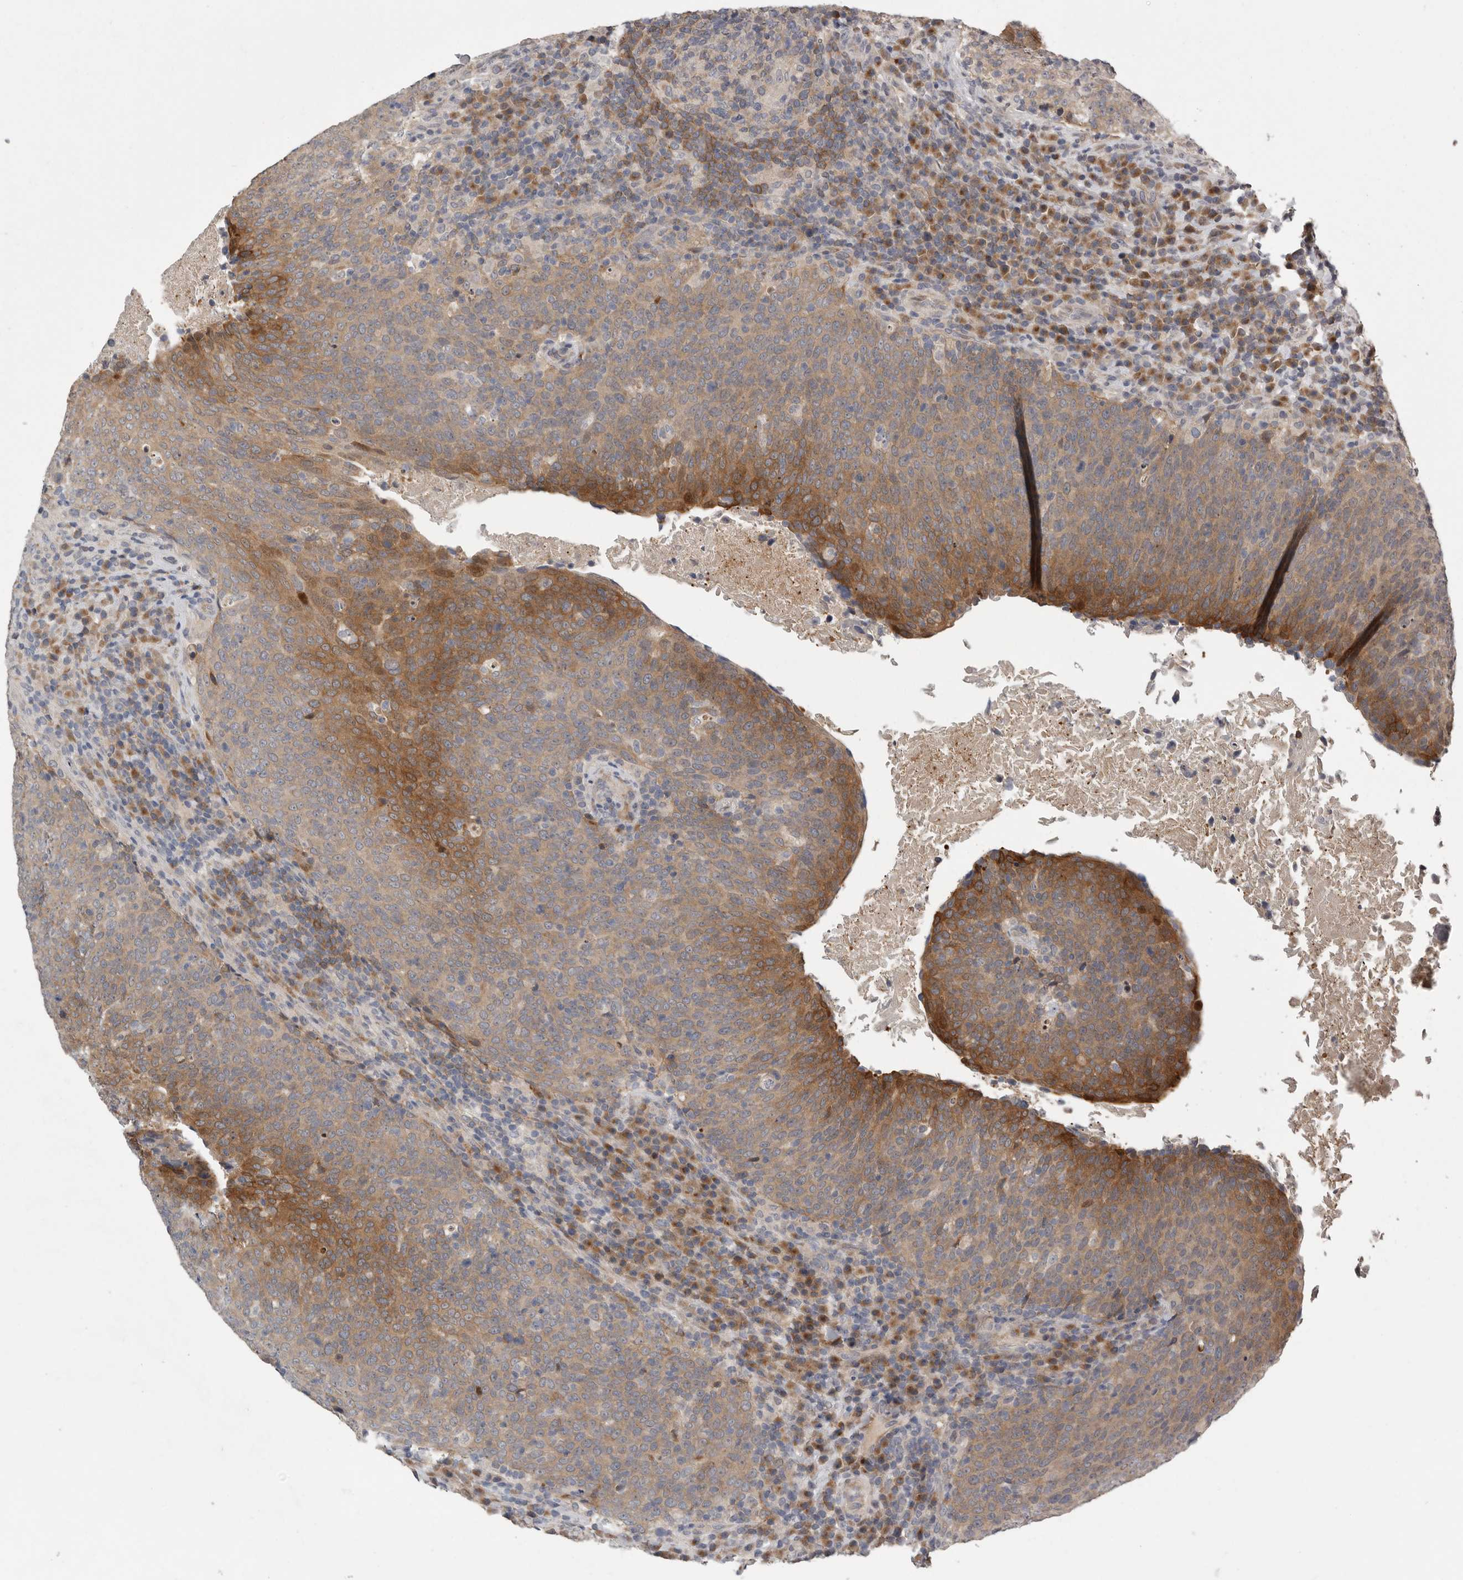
{"staining": {"intensity": "moderate", "quantity": ">75%", "location": "cytoplasmic/membranous"}, "tissue": "head and neck cancer", "cell_type": "Tumor cells", "image_type": "cancer", "snomed": [{"axis": "morphology", "description": "Squamous cell carcinoma, NOS"}, {"axis": "morphology", "description": "Squamous cell carcinoma, metastatic, NOS"}, {"axis": "topography", "description": "Lymph node"}, {"axis": "topography", "description": "Head-Neck"}], "caption": "Protein expression by IHC reveals moderate cytoplasmic/membranous positivity in about >75% of tumor cells in head and neck cancer (metastatic squamous cell carcinoma).", "gene": "RALGPS2", "patient": {"sex": "male", "age": 62}}